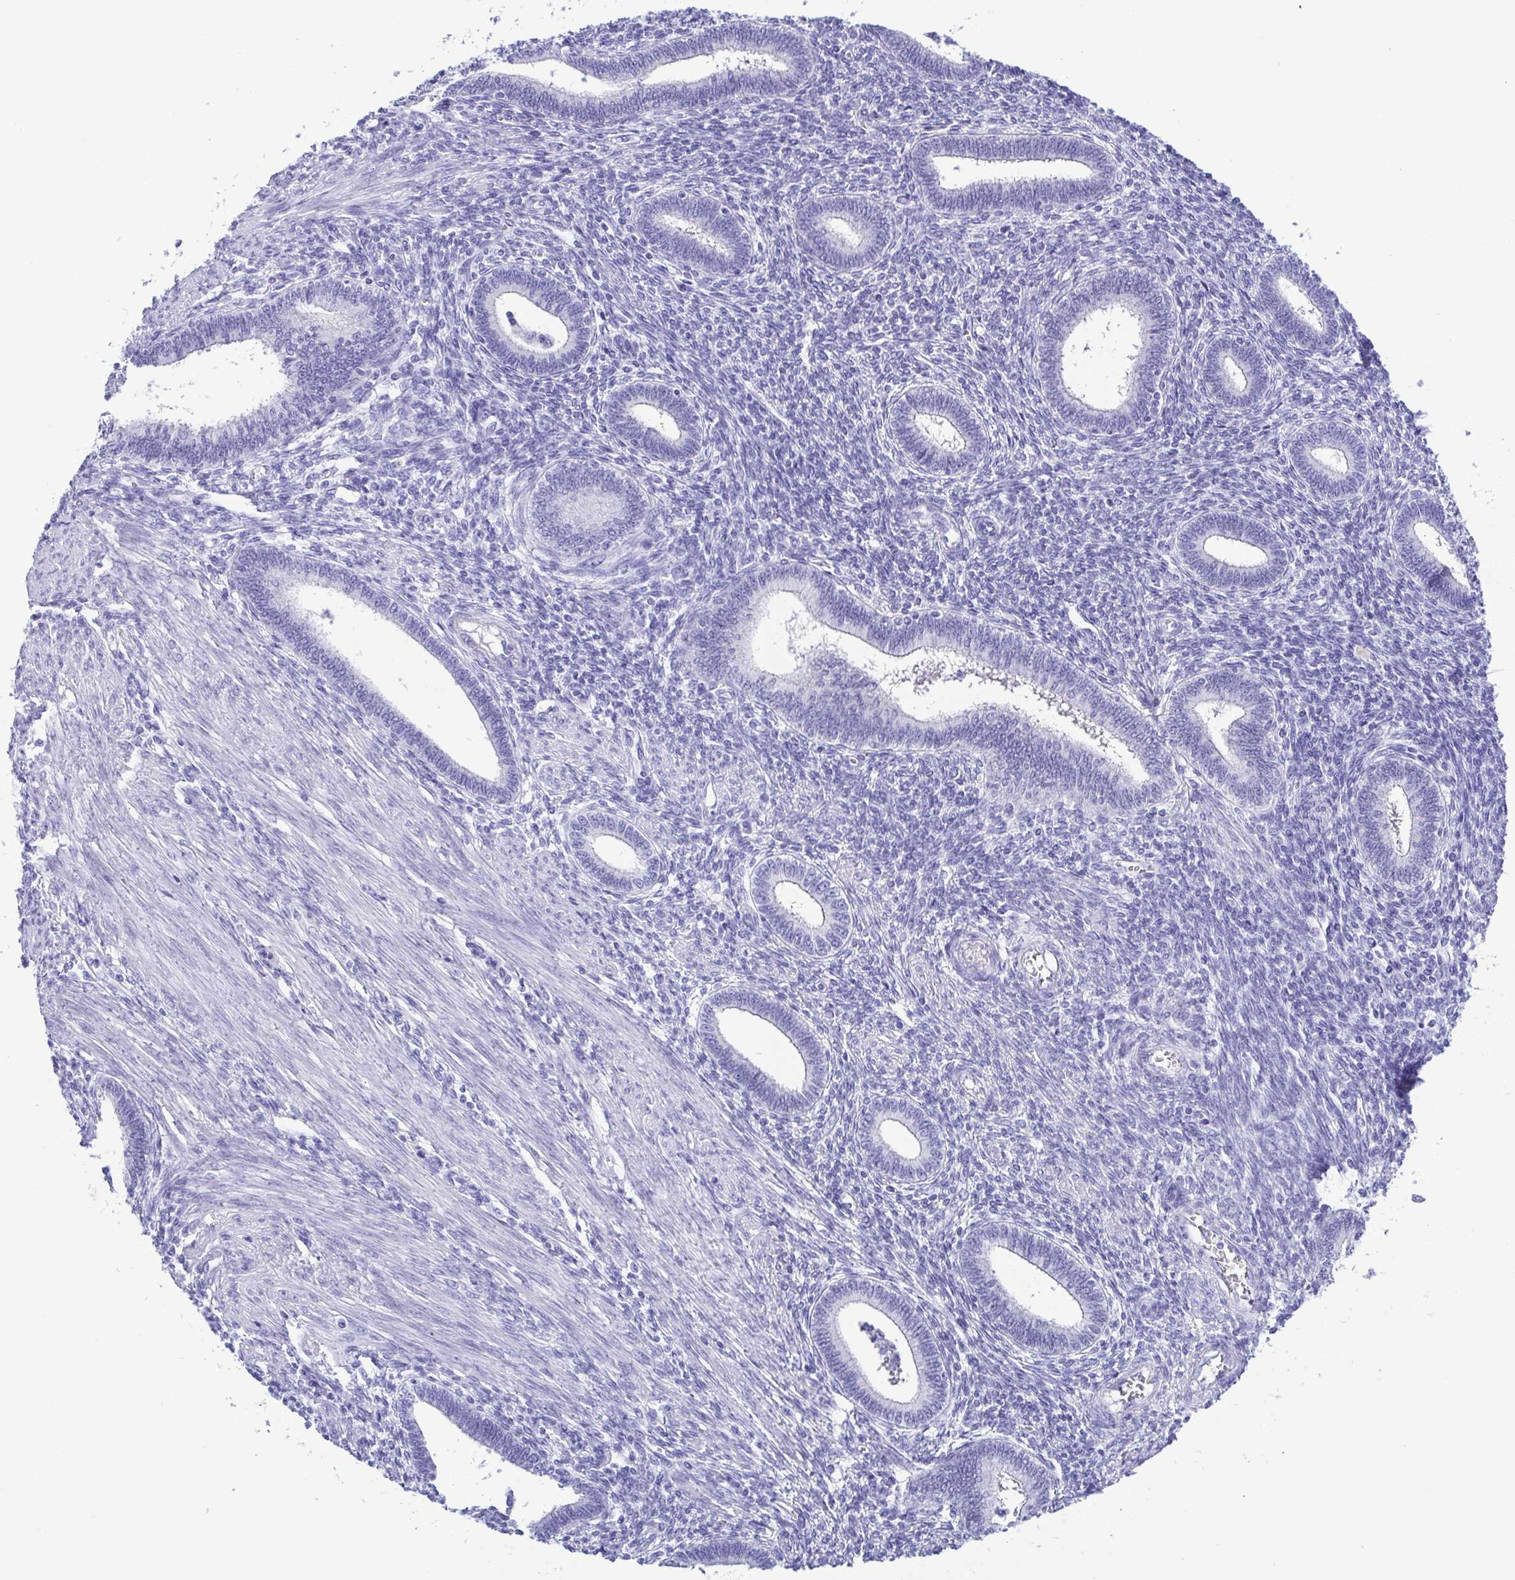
{"staining": {"intensity": "negative", "quantity": "none", "location": "none"}, "tissue": "endometrium", "cell_type": "Cells in endometrial stroma", "image_type": "normal", "snomed": [{"axis": "morphology", "description": "Normal tissue, NOS"}, {"axis": "topography", "description": "Endometrium"}], "caption": "IHC of unremarkable human endometrium displays no positivity in cells in endometrial stroma.", "gene": "TSPY10", "patient": {"sex": "female", "age": 42}}